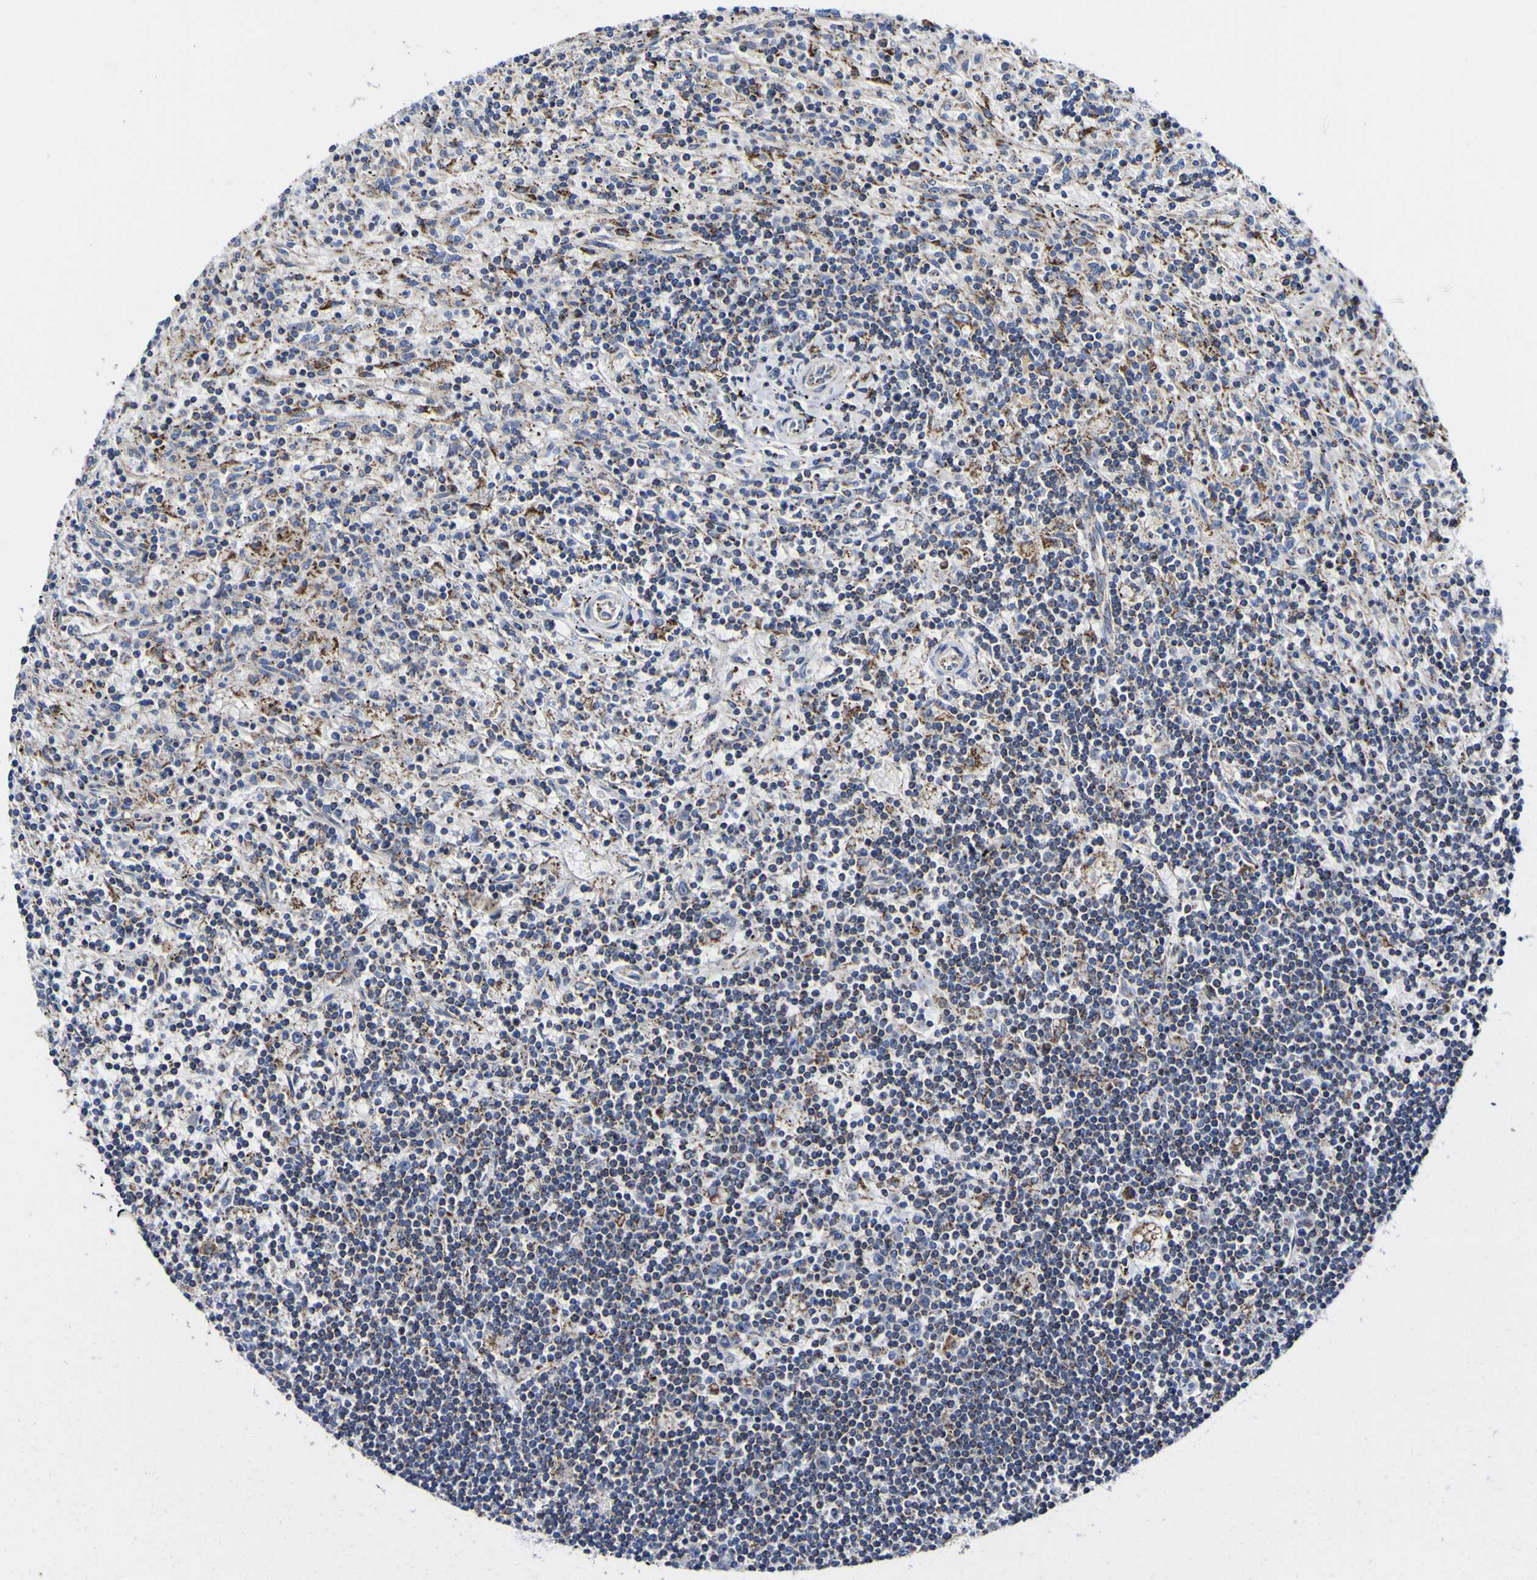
{"staining": {"intensity": "moderate", "quantity": "<25%", "location": "cytoplasmic/membranous"}, "tissue": "lymphoma", "cell_type": "Tumor cells", "image_type": "cancer", "snomed": [{"axis": "morphology", "description": "Malignant lymphoma, non-Hodgkin's type, Low grade"}, {"axis": "topography", "description": "Spleen"}], "caption": "Protein staining reveals moderate cytoplasmic/membranous positivity in approximately <25% of tumor cells in low-grade malignant lymphoma, non-Hodgkin's type.", "gene": "CCDC90B", "patient": {"sex": "male", "age": 76}}